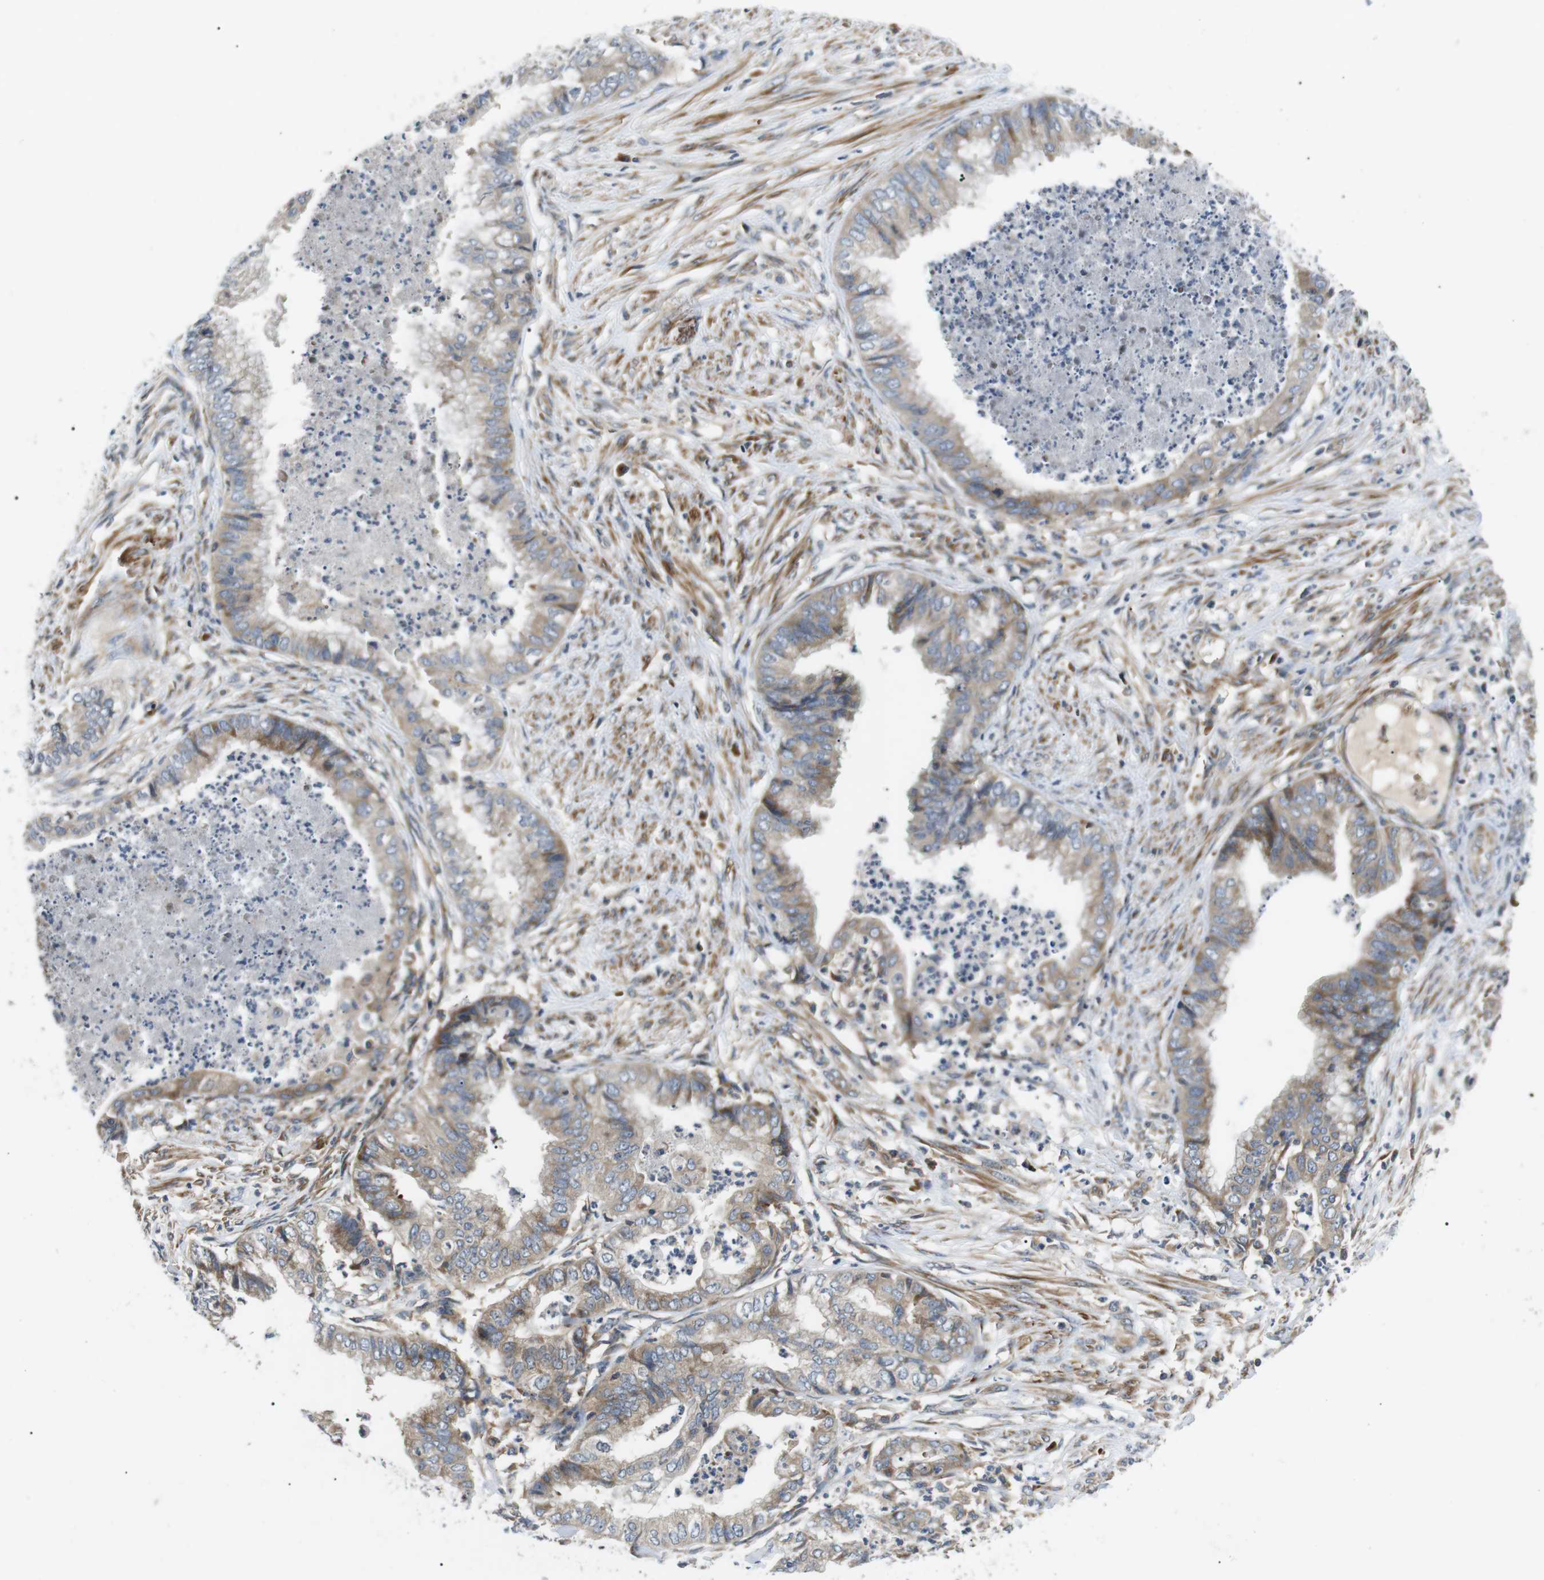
{"staining": {"intensity": "weak", "quantity": ">75%", "location": "cytoplasmic/membranous"}, "tissue": "endometrial cancer", "cell_type": "Tumor cells", "image_type": "cancer", "snomed": [{"axis": "morphology", "description": "Necrosis, NOS"}, {"axis": "morphology", "description": "Adenocarcinoma, NOS"}, {"axis": "topography", "description": "Endometrium"}], "caption": "IHC micrograph of endometrial cancer stained for a protein (brown), which demonstrates low levels of weak cytoplasmic/membranous expression in approximately >75% of tumor cells.", "gene": "DIPK1A", "patient": {"sex": "female", "age": 79}}